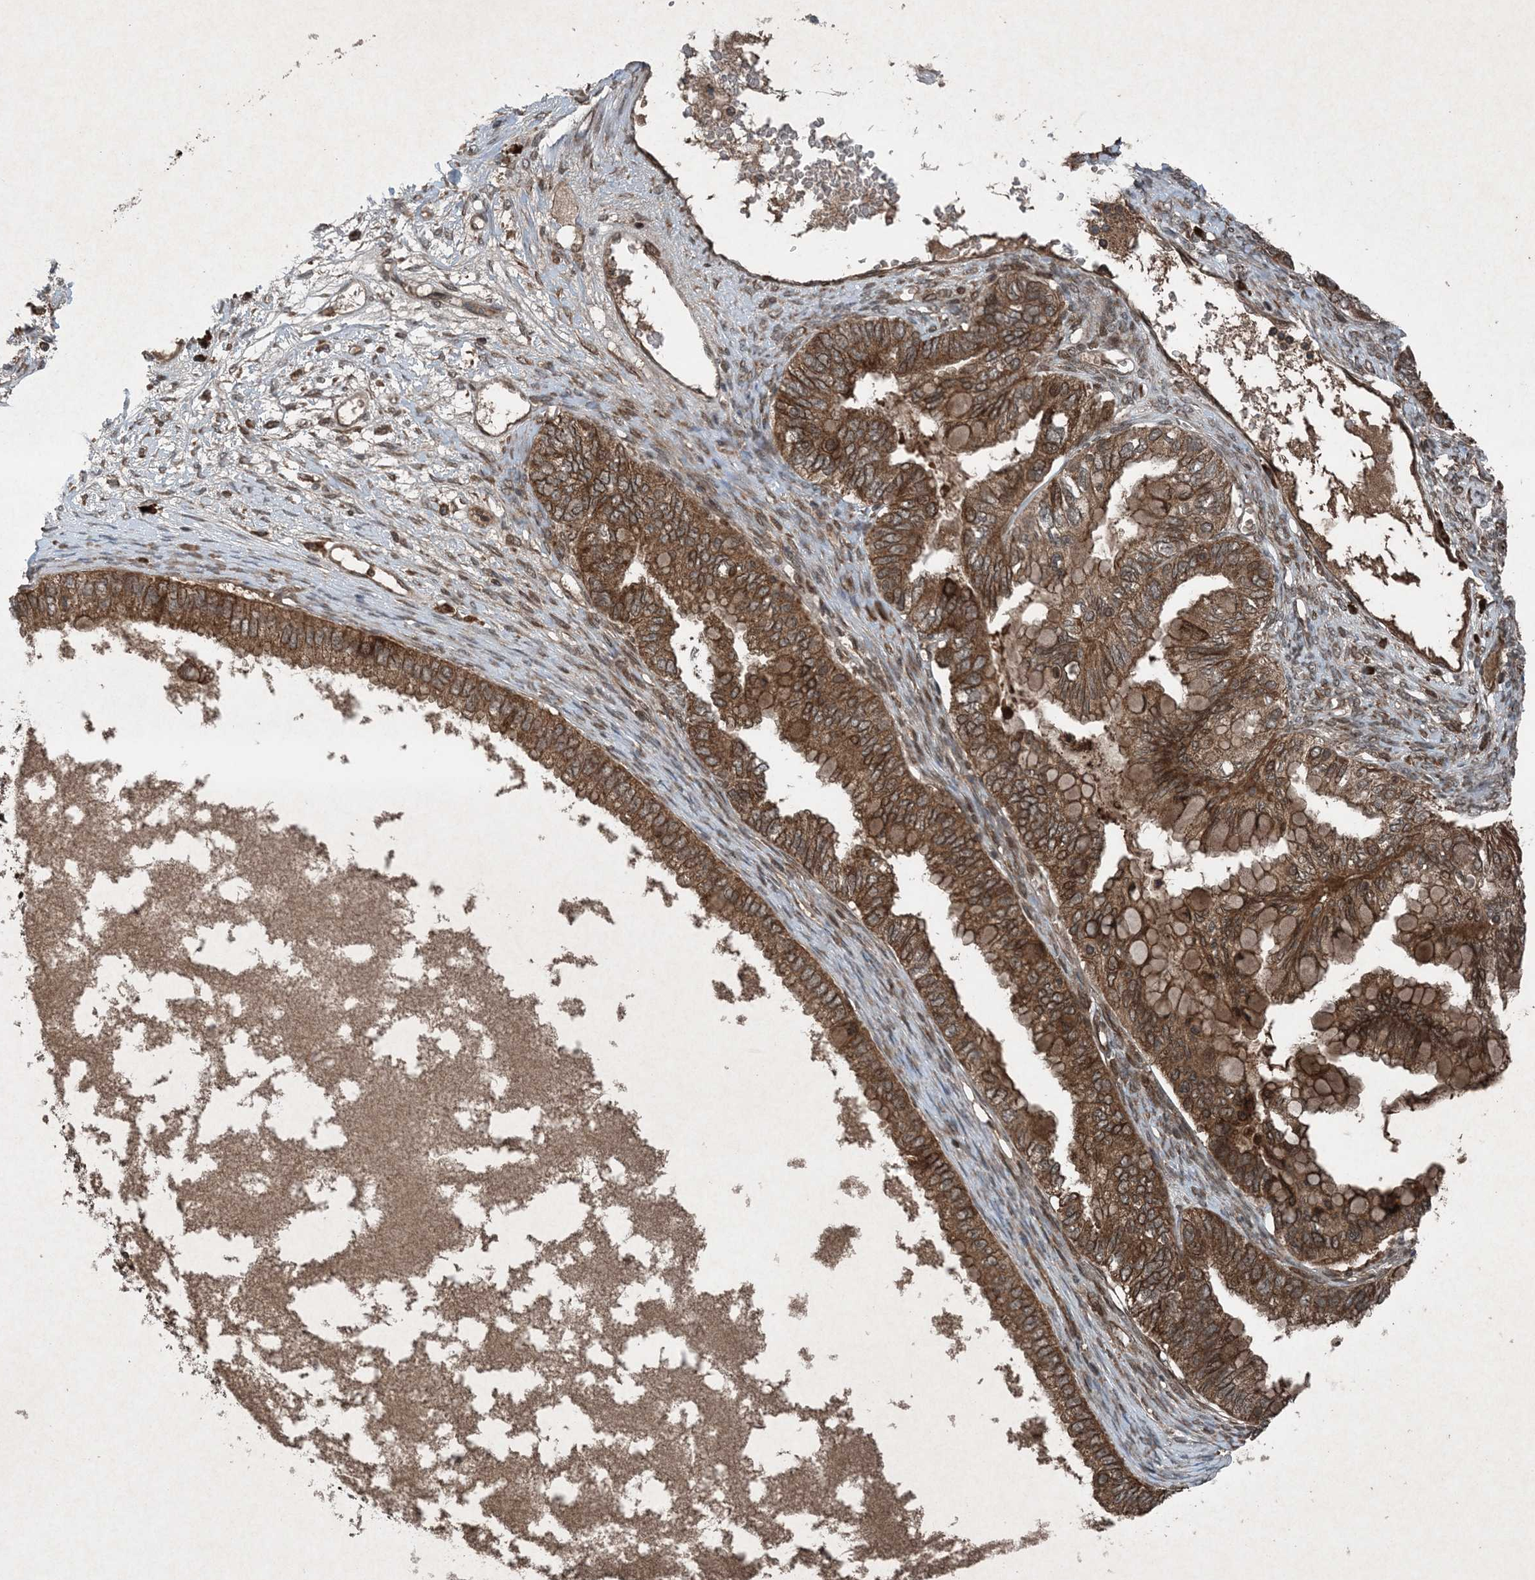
{"staining": {"intensity": "strong", "quantity": ">75%", "location": "cytoplasmic/membranous"}, "tissue": "ovarian cancer", "cell_type": "Tumor cells", "image_type": "cancer", "snomed": [{"axis": "morphology", "description": "Cystadenocarcinoma, mucinous, NOS"}, {"axis": "topography", "description": "Ovary"}], "caption": "A histopathology image of ovarian cancer stained for a protein exhibits strong cytoplasmic/membranous brown staining in tumor cells.", "gene": "GNG5", "patient": {"sex": "female", "age": 80}}